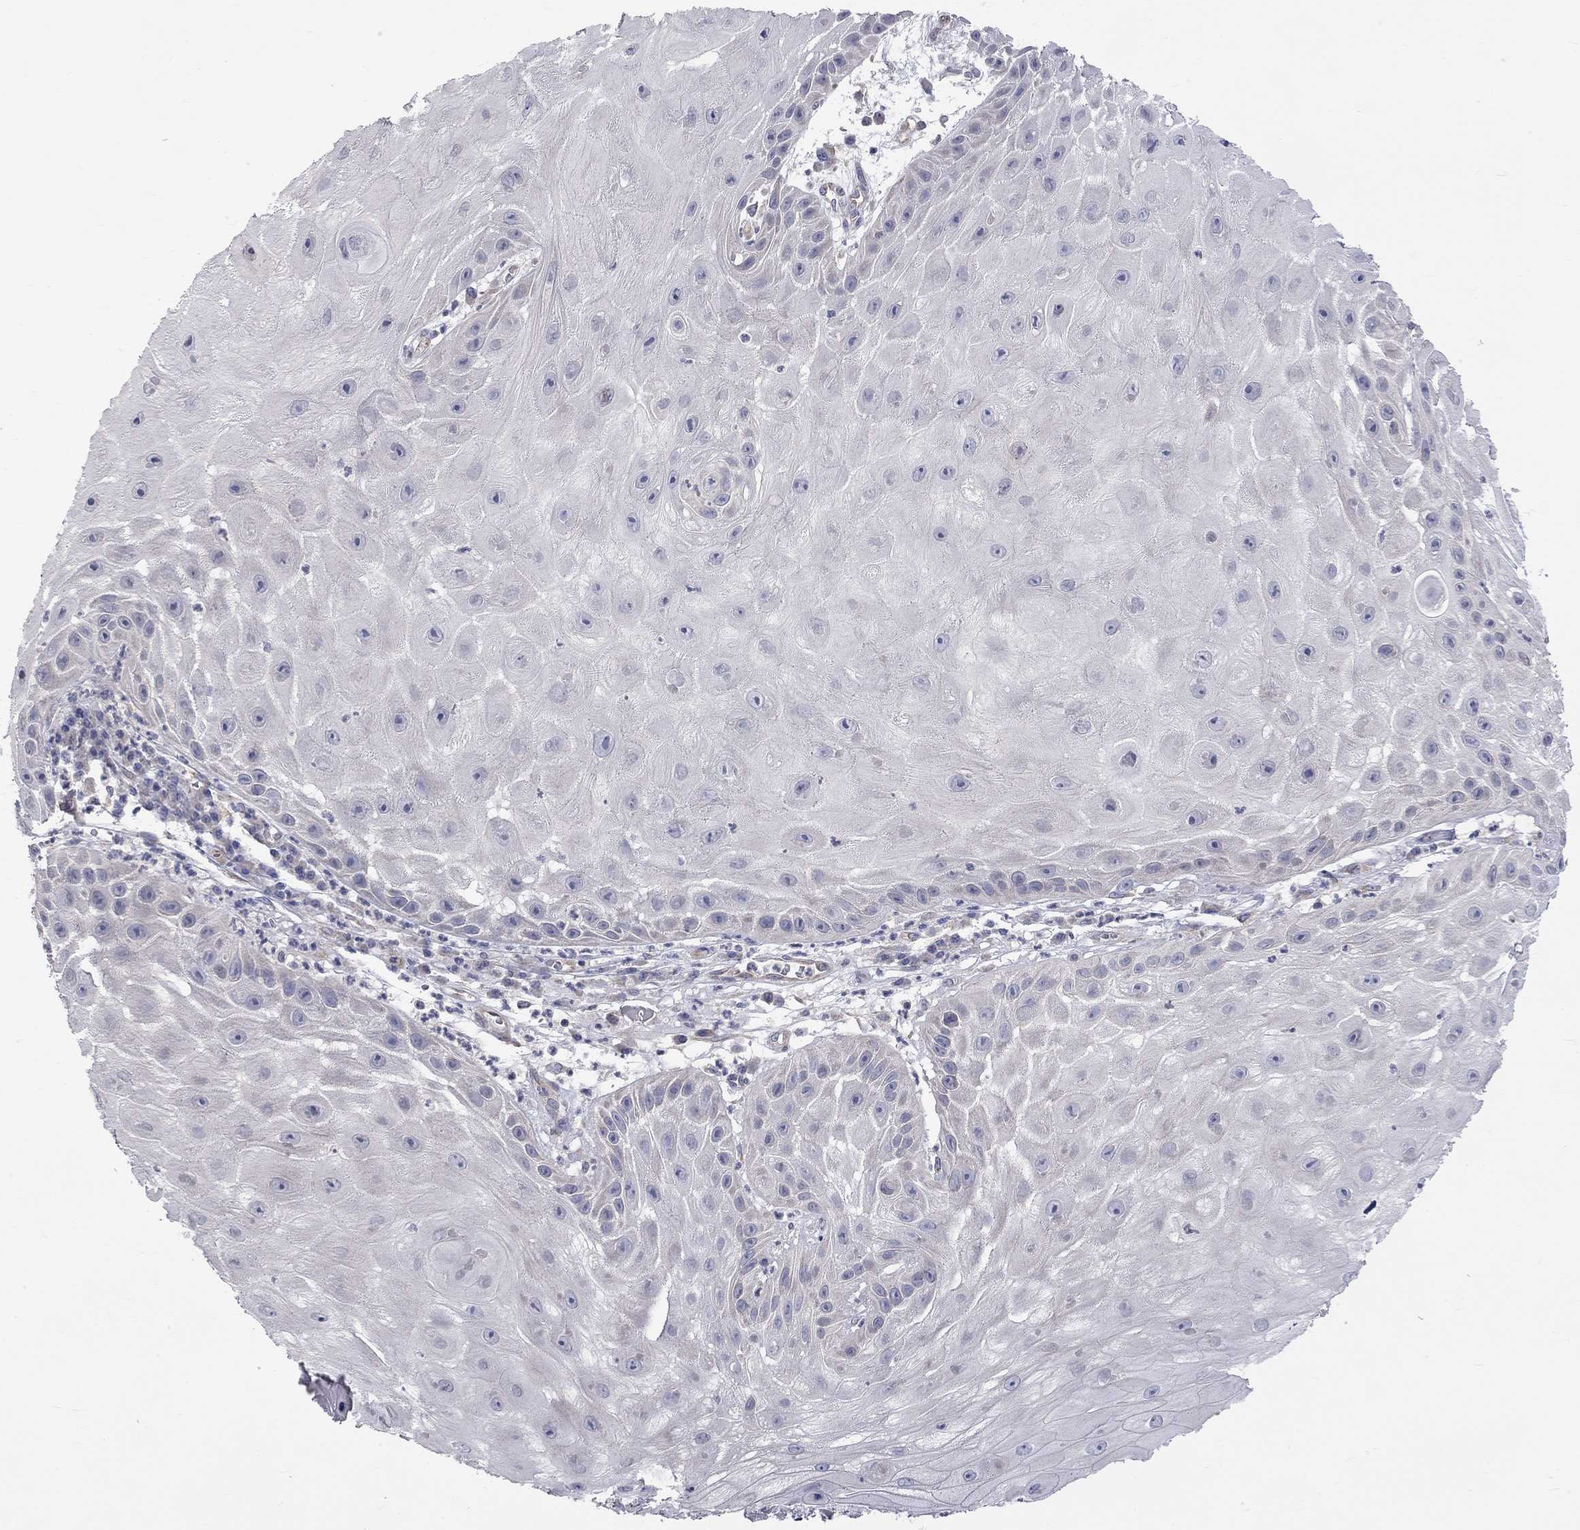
{"staining": {"intensity": "negative", "quantity": "none", "location": "none"}, "tissue": "skin cancer", "cell_type": "Tumor cells", "image_type": "cancer", "snomed": [{"axis": "morphology", "description": "Normal tissue, NOS"}, {"axis": "morphology", "description": "Squamous cell carcinoma, NOS"}, {"axis": "topography", "description": "Skin"}], "caption": "Tumor cells show no significant protein expression in skin cancer.", "gene": "OPRK1", "patient": {"sex": "male", "age": 79}}